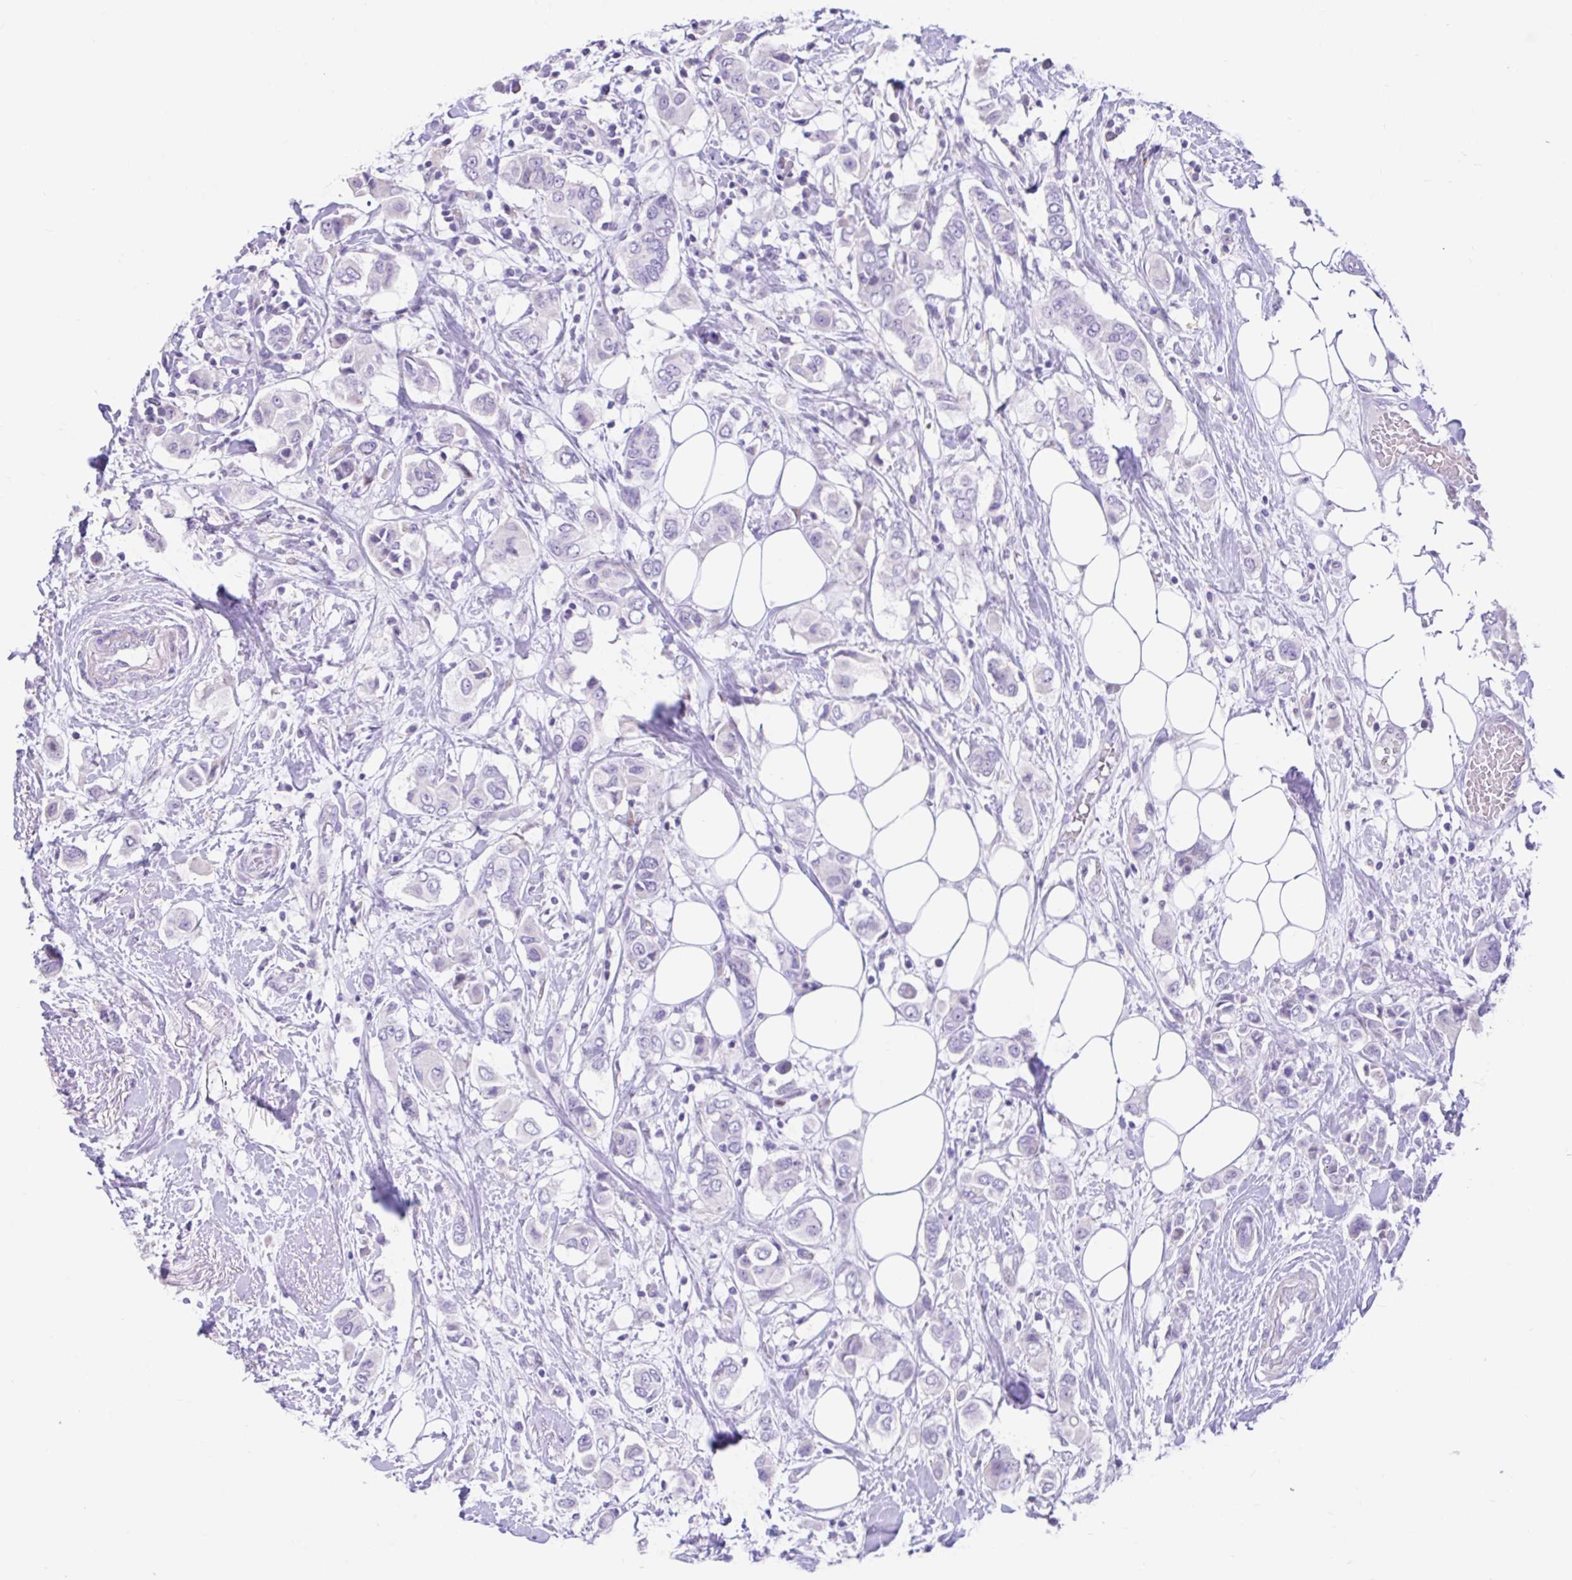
{"staining": {"intensity": "negative", "quantity": "none", "location": "none"}, "tissue": "breast cancer", "cell_type": "Tumor cells", "image_type": "cancer", "snomed": [{"axis": "morphology", "description": "Lobular carcinoma"}, {"axis": "topography", "description": "Breast"}], "caption": "This is an immunohistochemistry photomicrograph of breast cancer. There is no staining in tumor cells.", "gene": "NHLH2", "patient": {"sex": "female", "age": 51}}